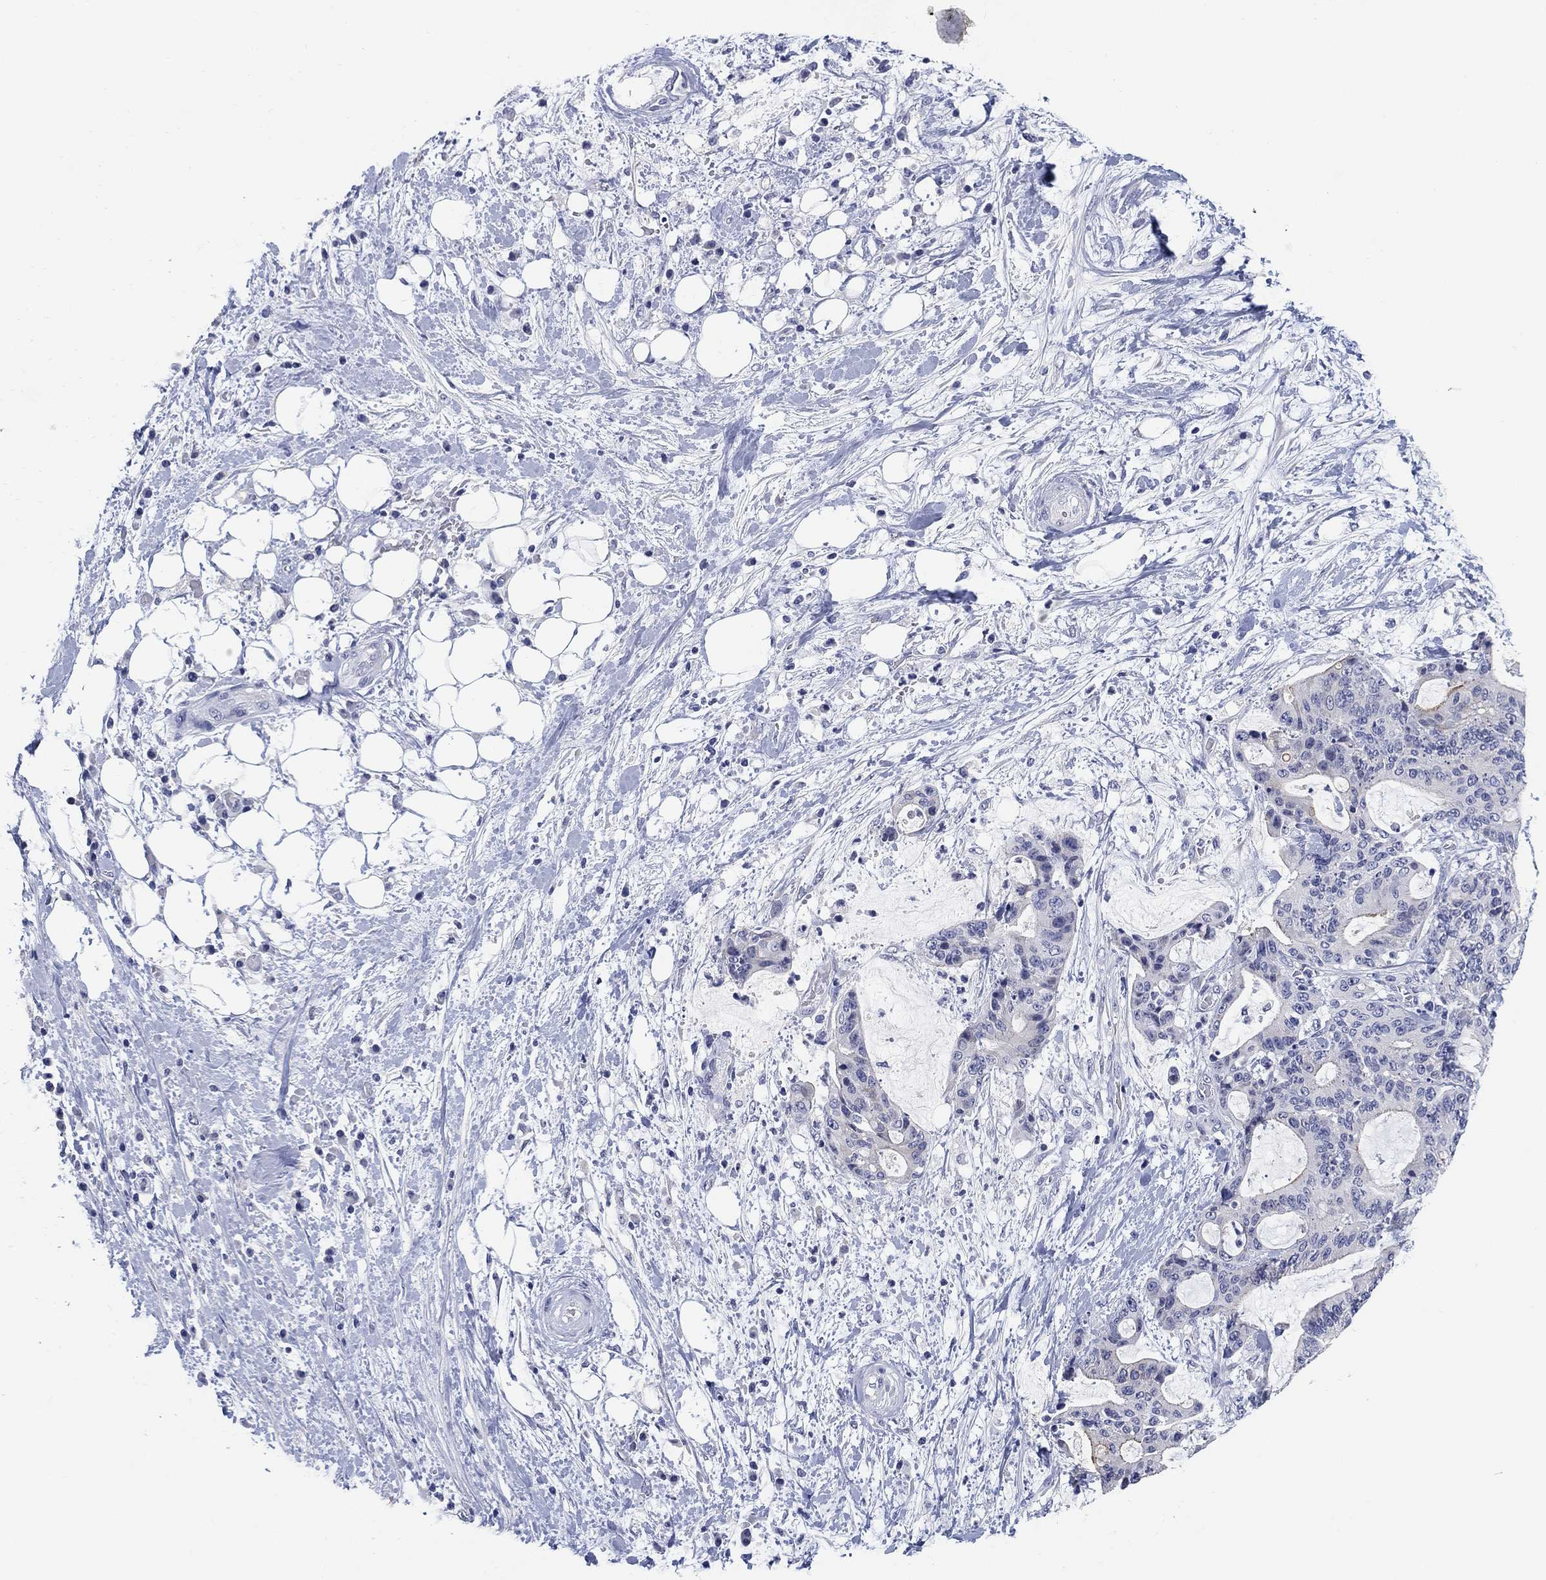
{"staining": {"intensity": "weak", "quantity": "<25%", "location": "cytoplasmic/membranous"}, "tissue": "liver cancer", "cell_type": "Tumor cells", "image_type": "cancer", "snomed": [{"axis": "morphology", "description": "Cholangiocarcinoma"}, {"axis": "topography", "description": "Liver"}], "caption": "Immunohistochemistry (IHC) histopathology image of neoplastic tissue: liver cholangiocarcinoma stained with DAB reveals no significant protein positivity in tumor cells.", "gene": "CLUL1", "patient": {"sex": "female", "age": 73}}